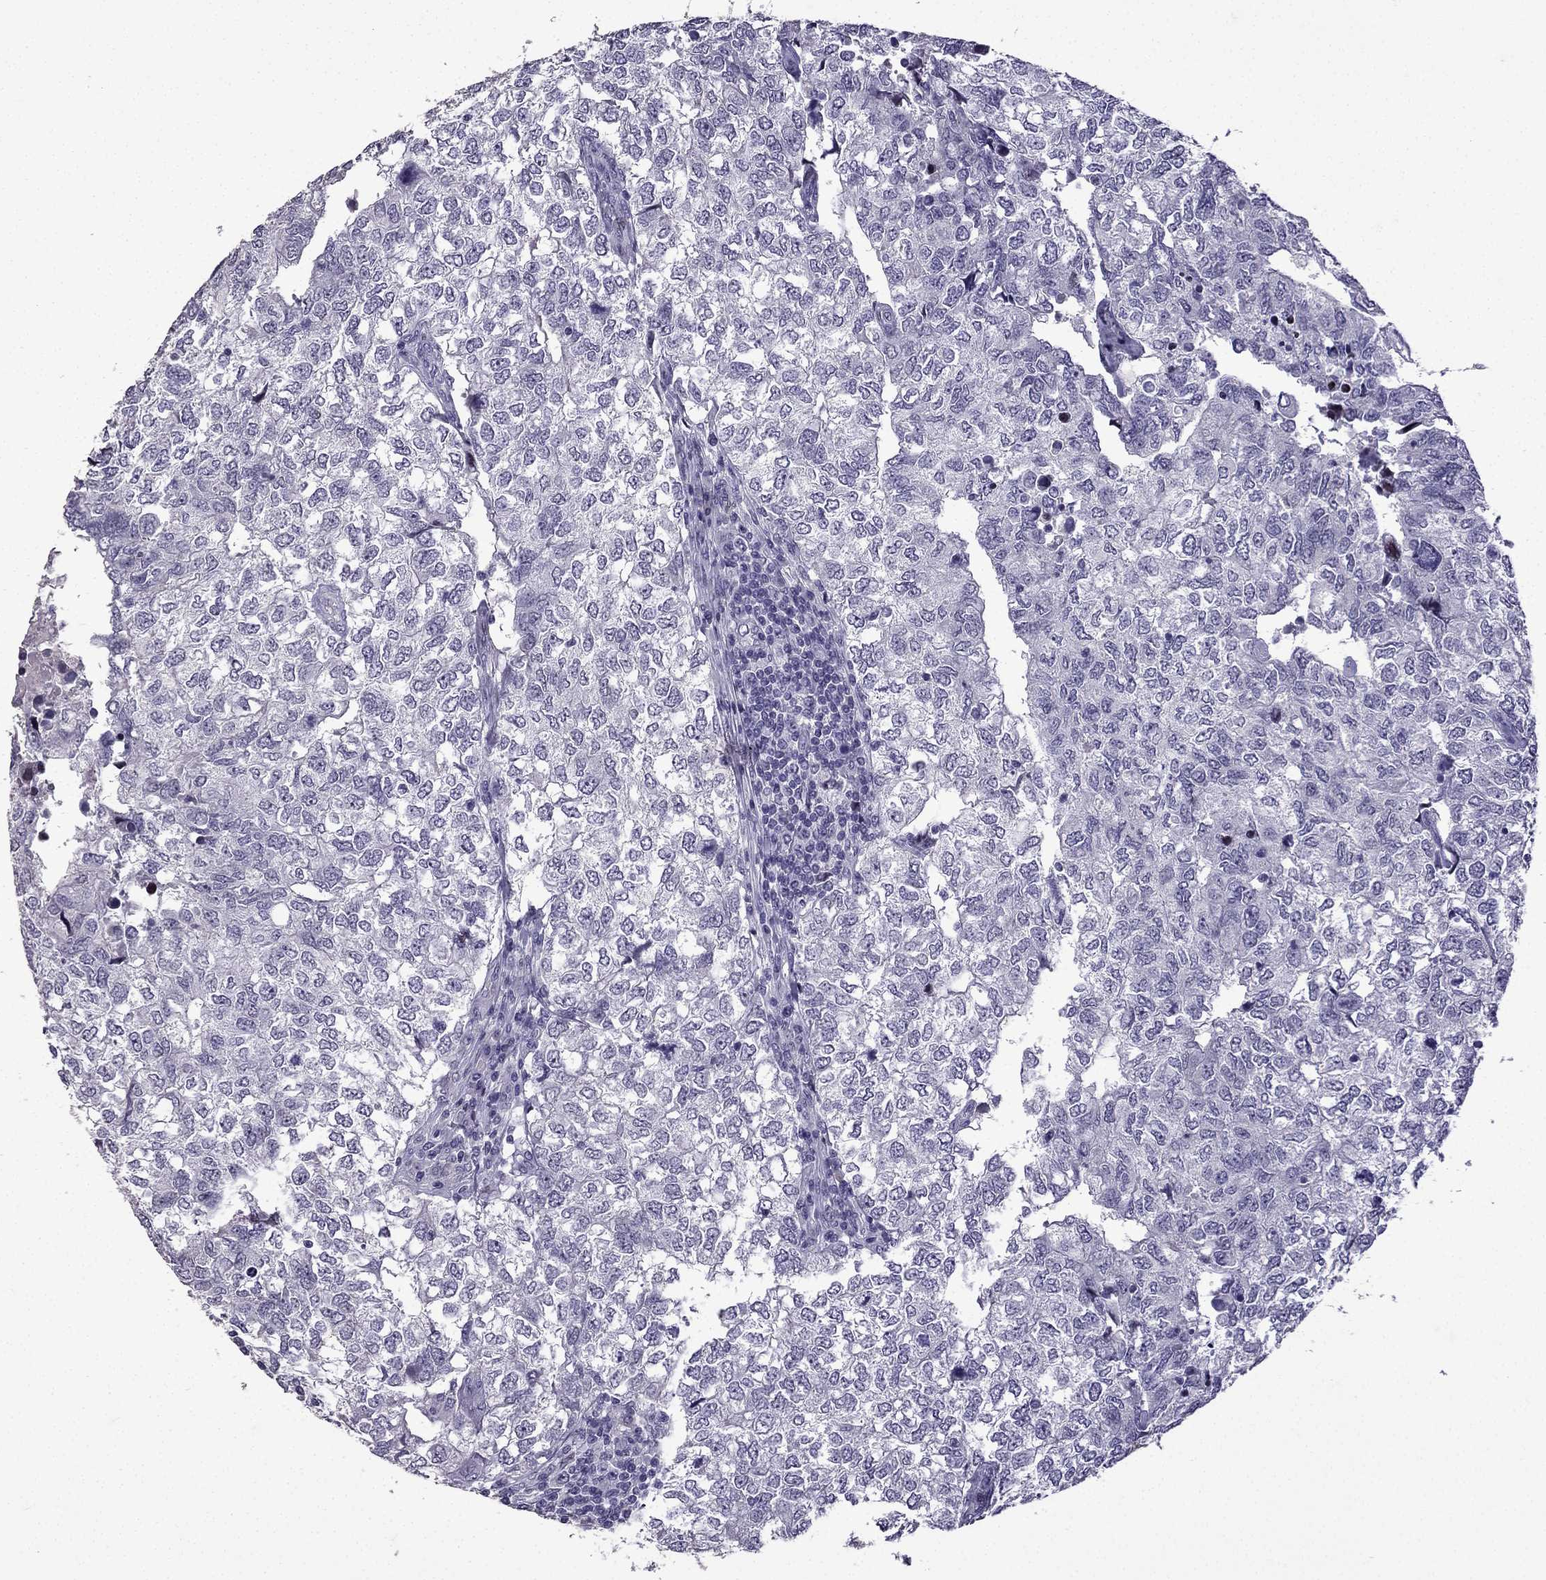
{"staining": {"intensity": "negative", "quantity": "none", "location": "none"}, "tissue": "breast cancer", "cell_type": "Tumor cells", "image_type": "cancer", "snomed": [{"axis": "morphology", "description": "Duct carcinoma"}, {"axis": "topography", "description": "Breast"}], "caption": "The histopathology image shows no staining of tumor cells in breast cancer. (Brightfield microscopy of DAB IHC at high magnification).", "gene": "TTN", "patient": {"sex": "female", "age": 30}}